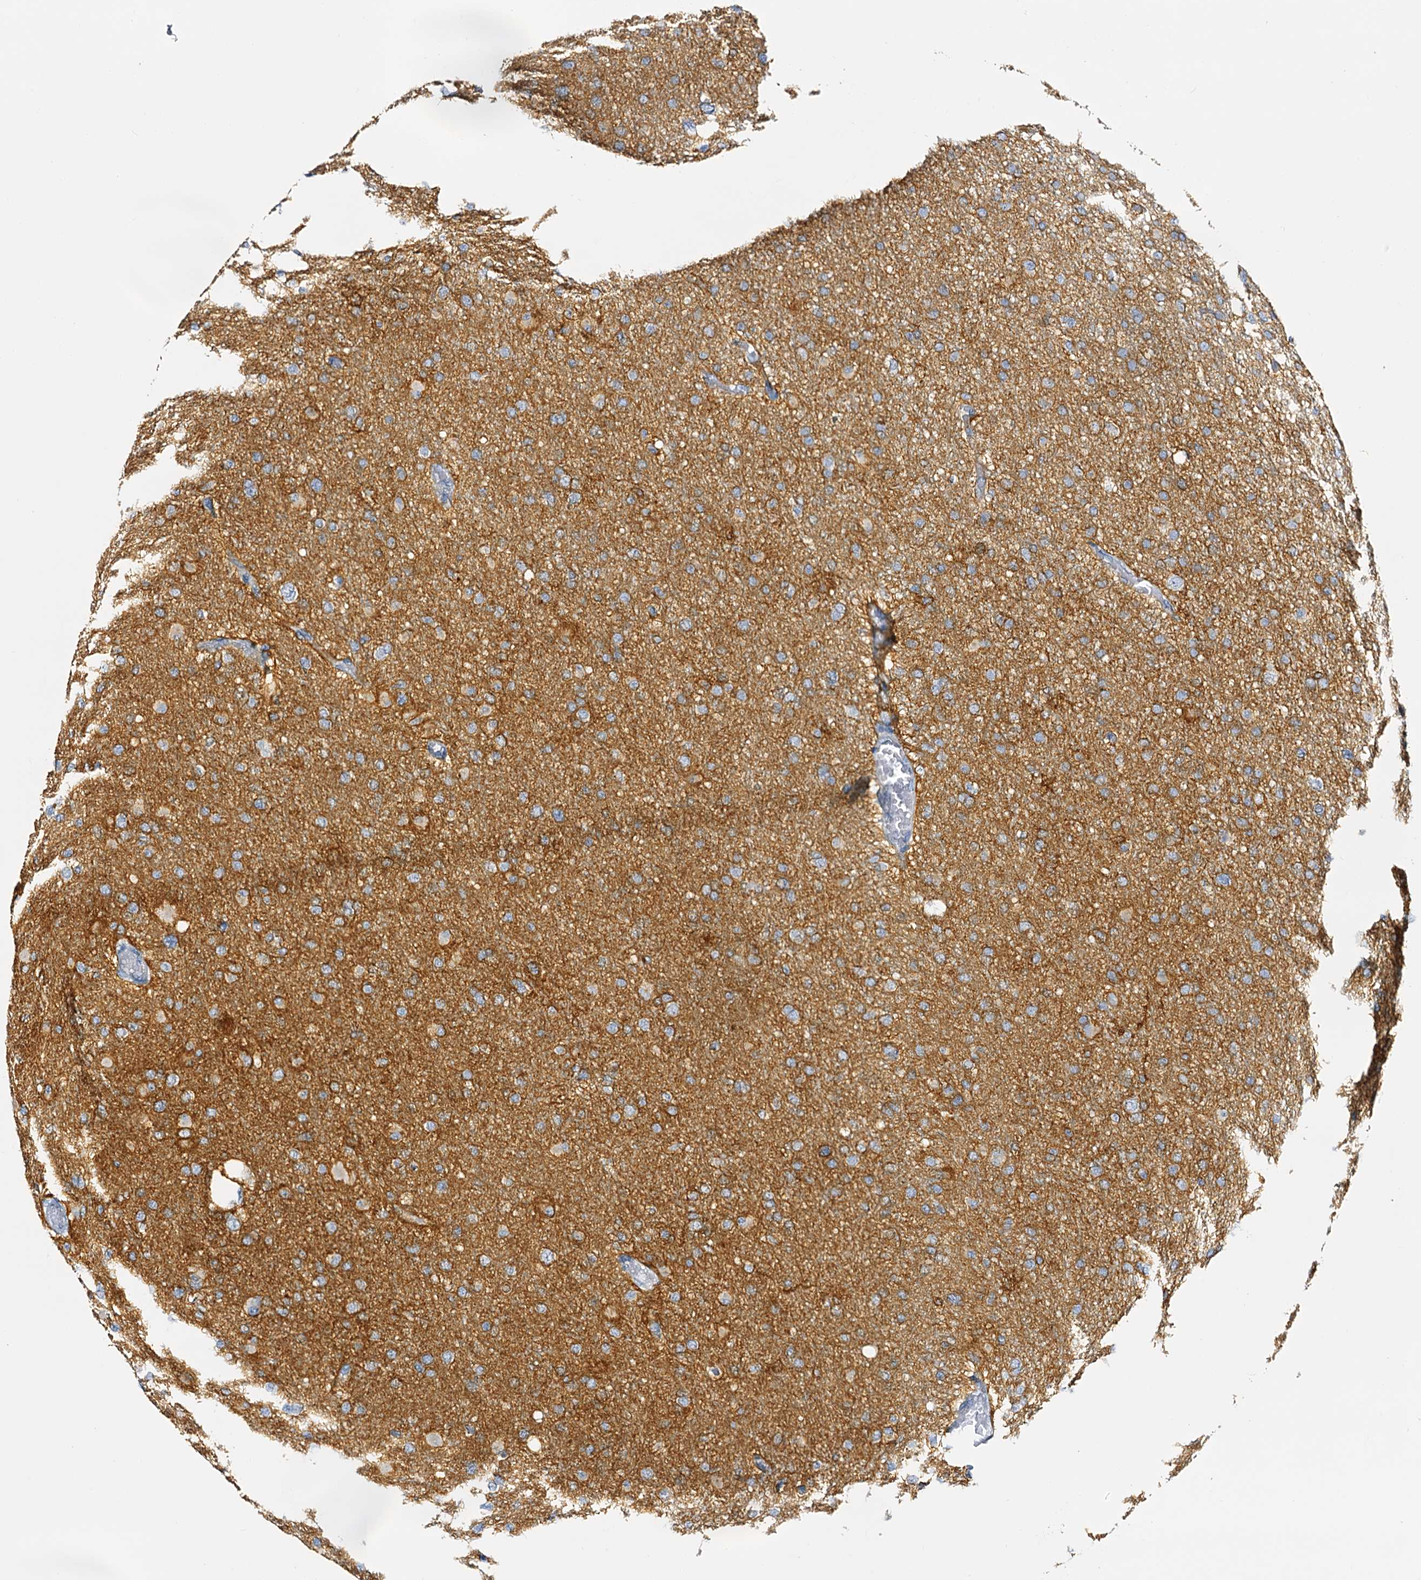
{"staining": {"intensity": "negative", "quantity": "none", "location": "none"}, "tissue": "glioma", "cell_type": "Tumor cells", "image_type": "cancer", "snomed": [{"axis": "morphology", "description": "Glioma, malignant, High grade"}, {"axis": "topography", "description": "Cerebral cortex"}], "caption": "Glioma stained for a protein using IHC shows no staining tumor cells.", "gene": "SLC1A3", "patient": {"sex": "female", "age": 36}}